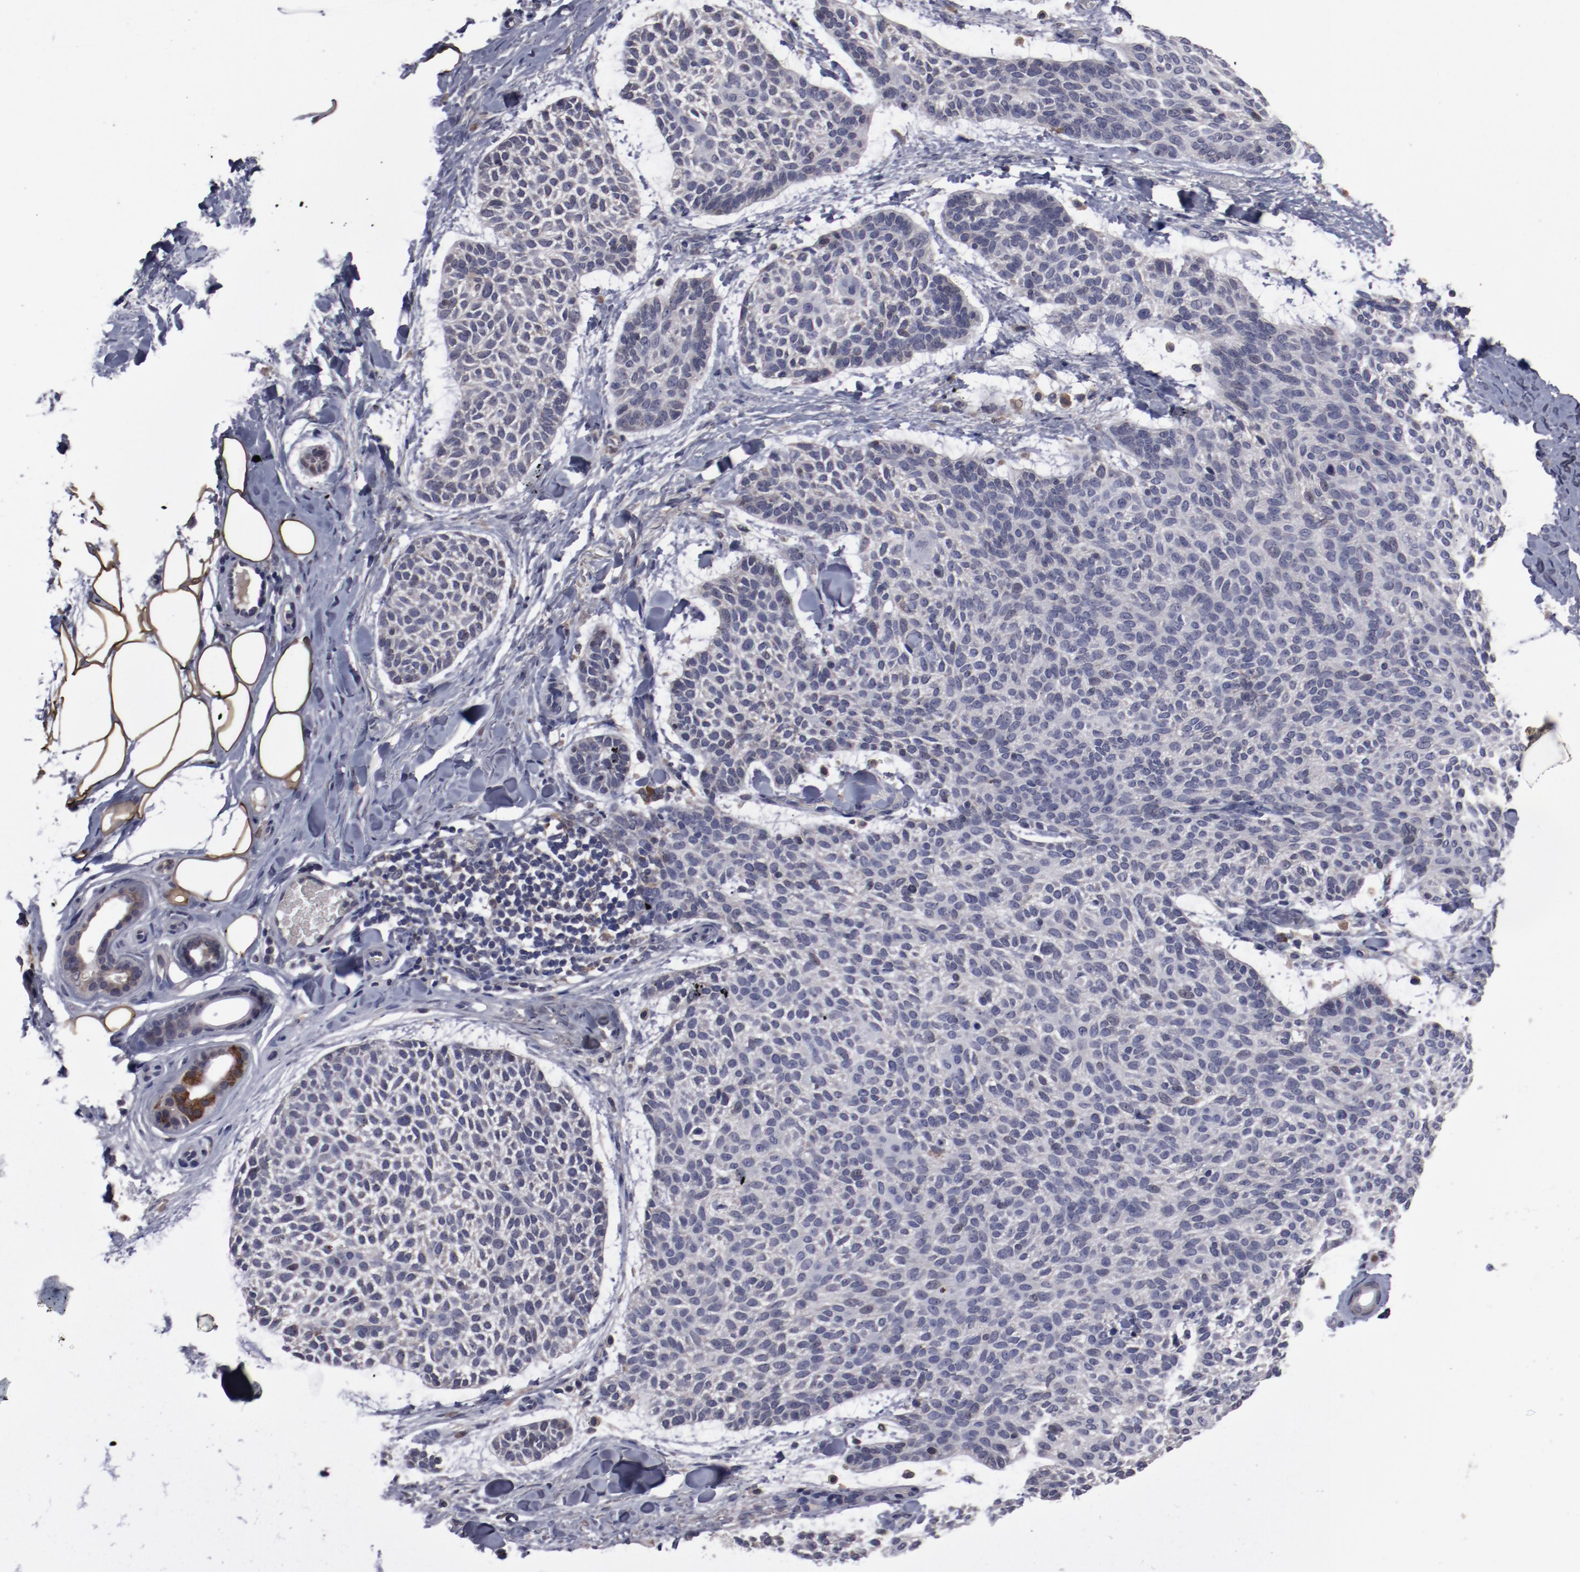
{"staining": {"intensity": "weak", "quantity": "<25%", "location": "cytoplasmic/membranous"}, "tissue": "skin cancer", "cell_type": "Tumor cells", "image_type": "cancer", "snomed": [{"axis": "morphology", "description": "Normal tissue, NOS"}, {"axis": "morphology", "description": "Basal cell carcinoma"}, {"axis": "topography", "description": "Skin"}], "caption": "Immunohistochemical staining of basal cell carcinoma (skin) shows no significant staining in tumor cells.", "gene": "IL12A", "patient": {"sex": "female", "age": 70}}